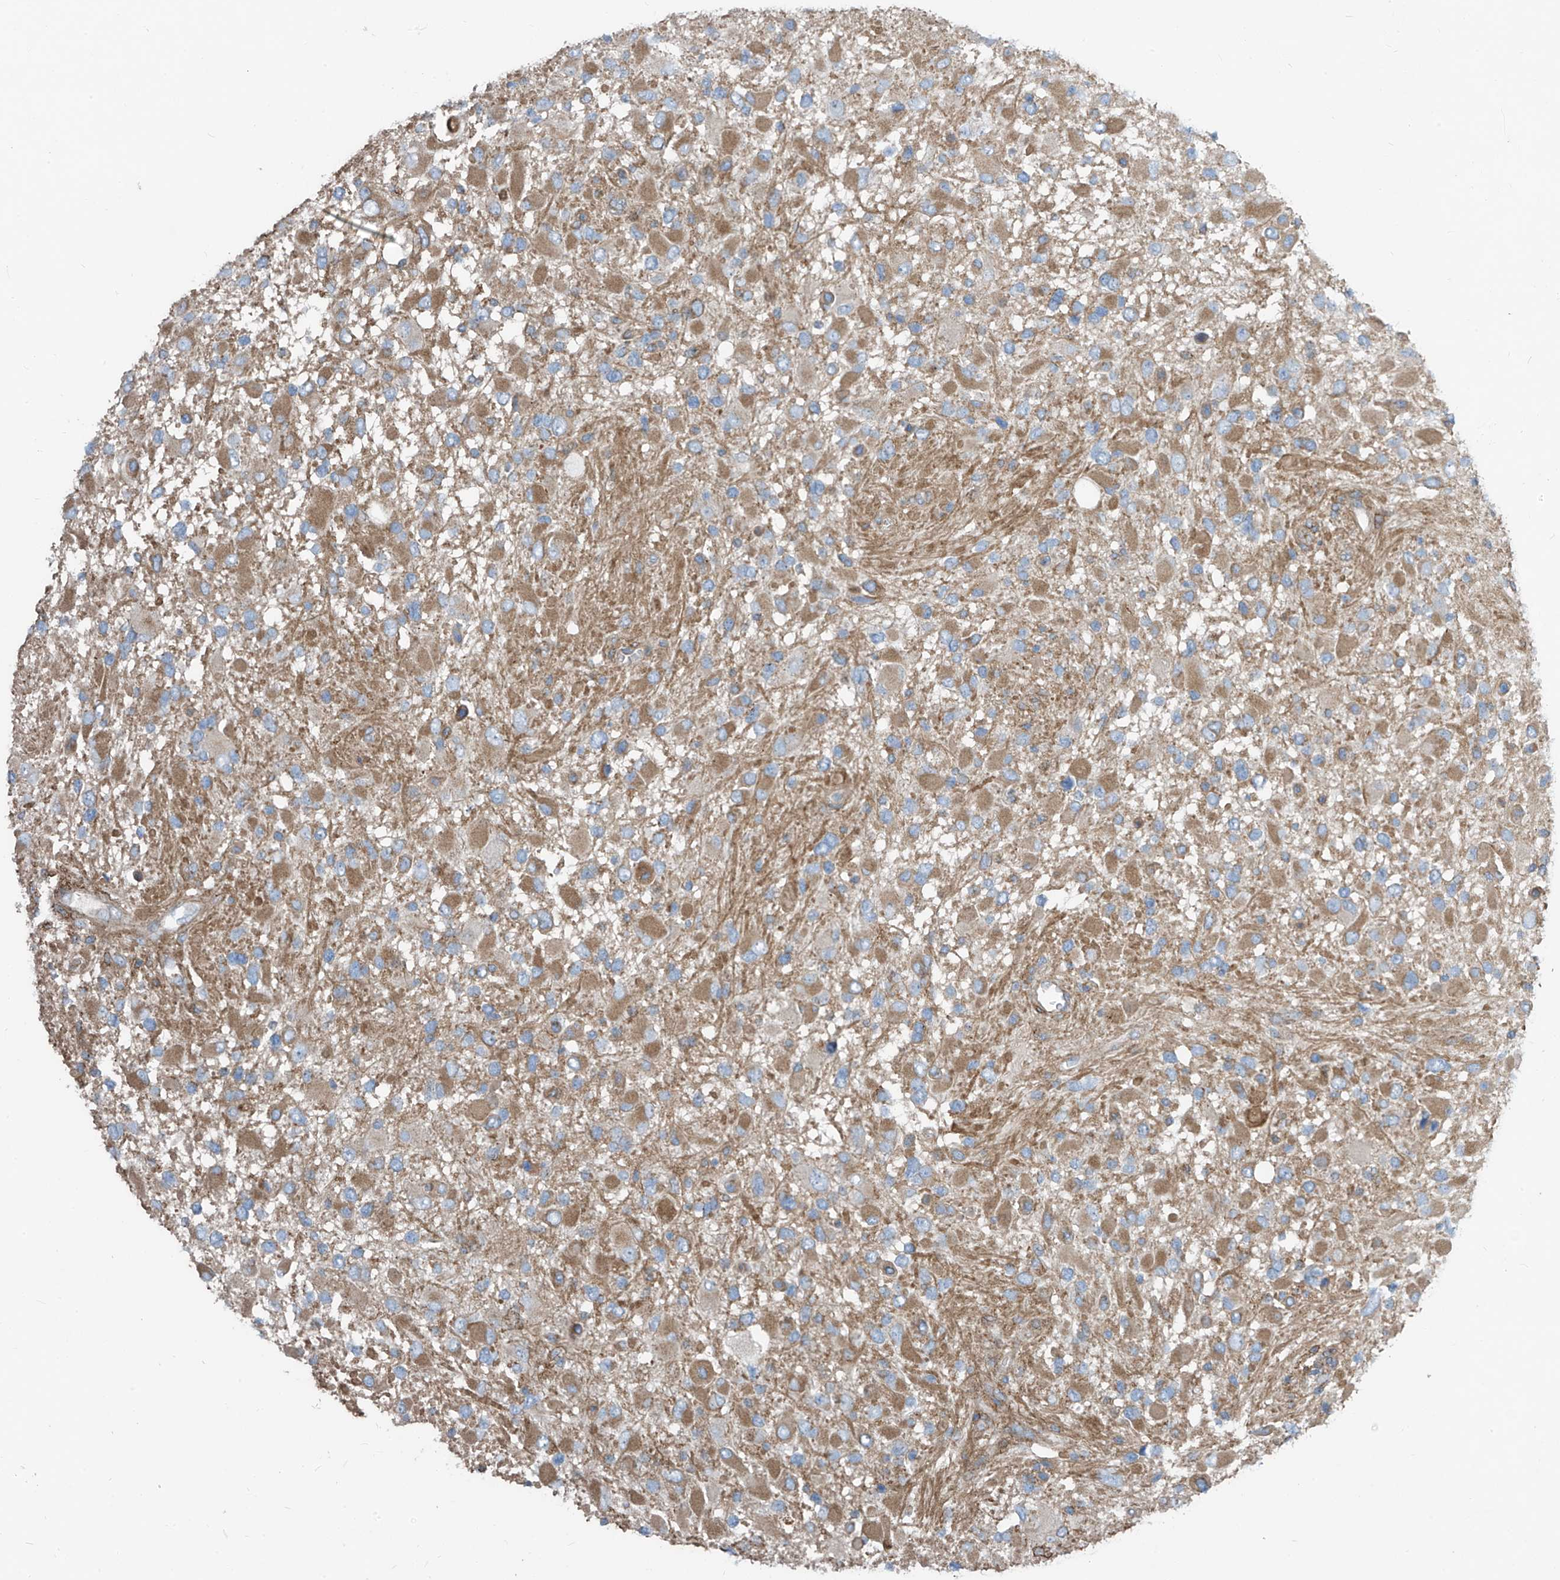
{"staining": {"intensity": "moderate", "quantity": ">75%", "location": "cytoplasmic/membranous"}, "tissue": "glioma", "cell_type": "Tumor cells", "image_type": "cancer", "snomed": [{"axis": "morphology", "description": "Glioma, malignant, High grade"}, {"axis": "topography", "description": "Brain"}], "caption": "Moderate cytoplasmic/membranous positivity is seen in approximately >75% of tumor cells in glioma.", "gene": "SLC1A5", "patient": {"sex": "male", "age": 53}}